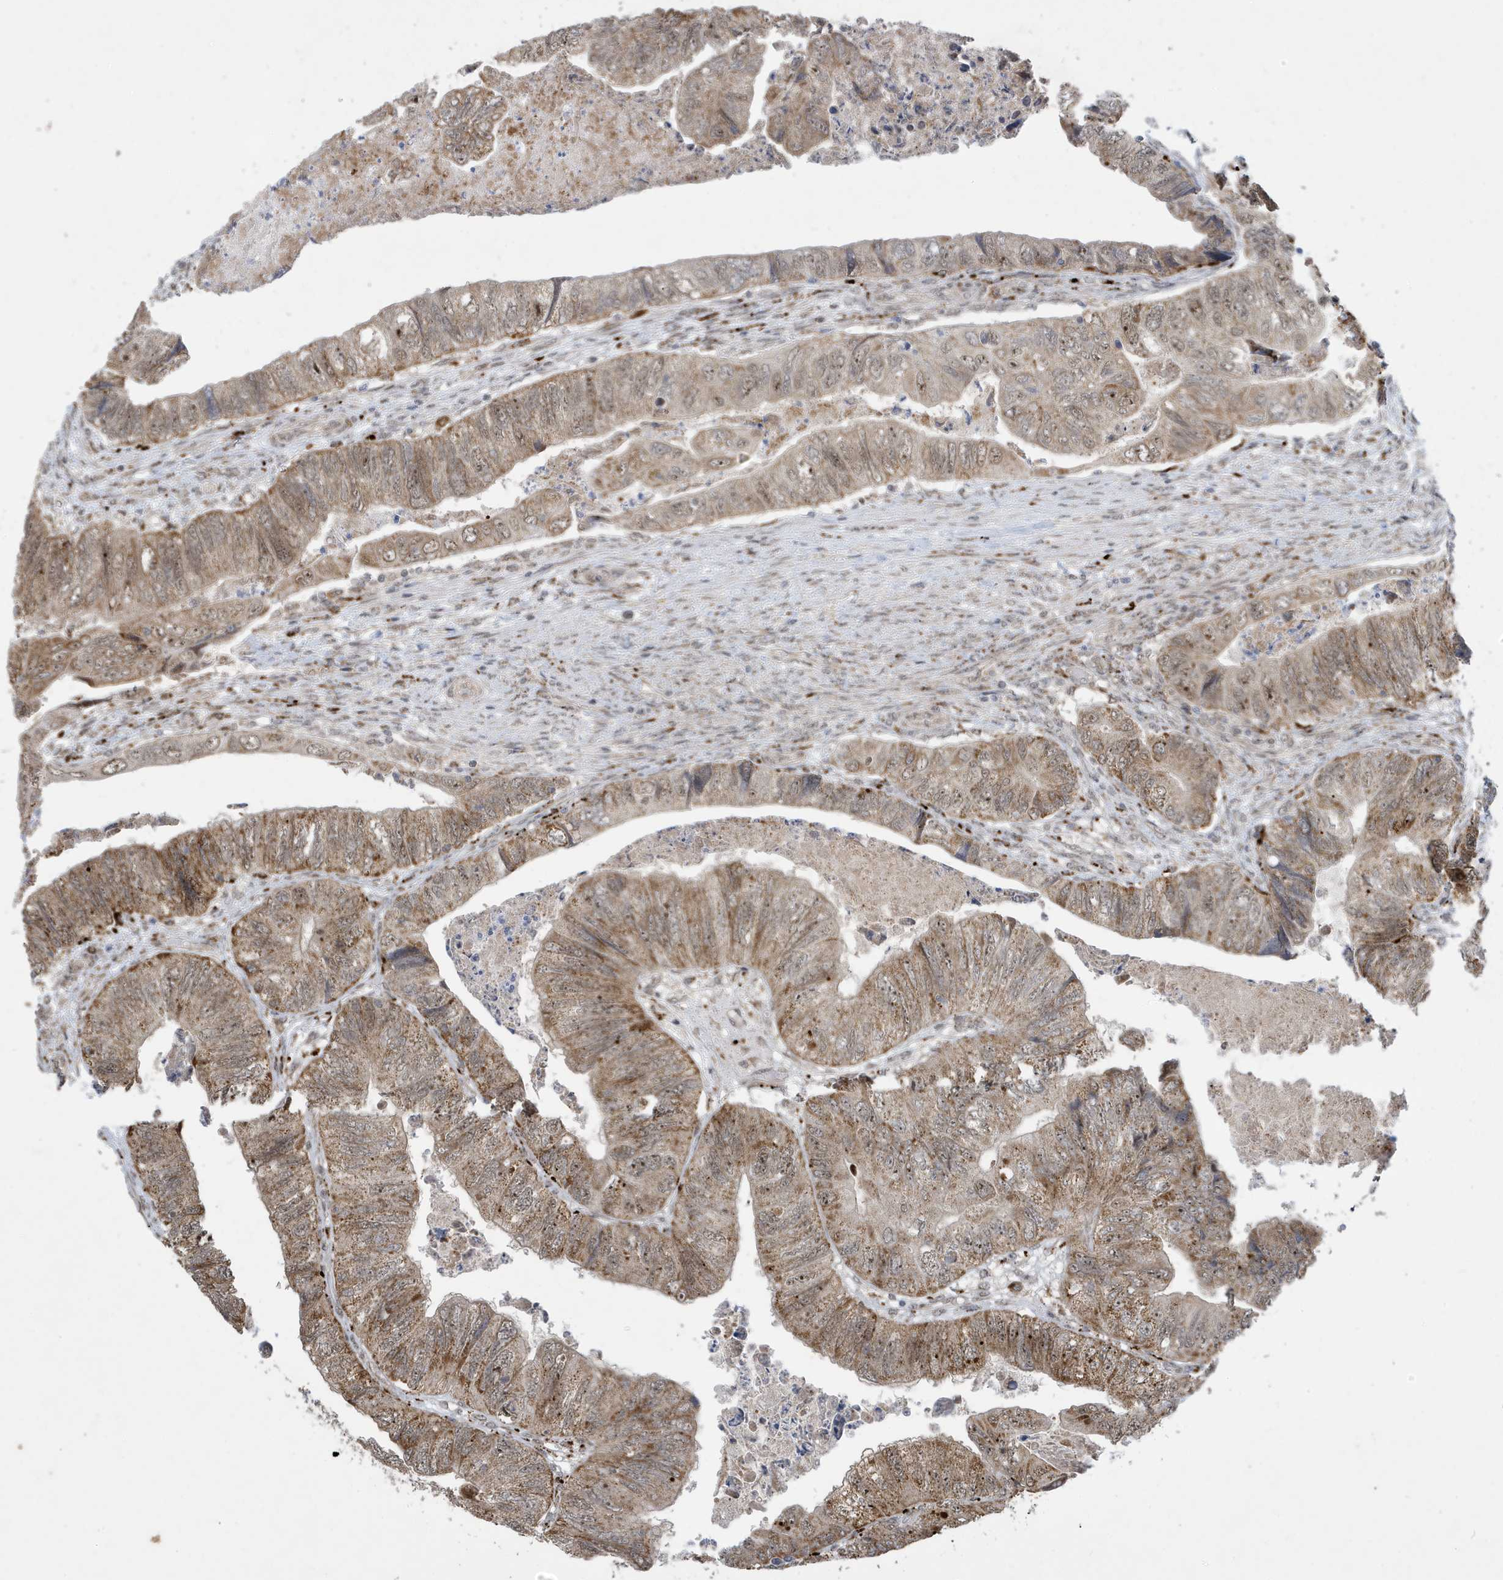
{"staining": {"intensity": "moderate", "quantity": ">75%", "location": "cytoplasmic/membranous,nuclear"}, "tissue": "colorectal cancer", "cell_type": "Tumor cells", "image_type": "cancer", "snomed": [{"axis": "morphology", "description": "Adenocarcinoma, NOS"}, {"axis": "topography", "description": "Rectum"}], "caption": "Protein expression analysis of human colorectal adenocarcinoma reveals moderate cytoplasmic/membranous and nuclear staining in approximately >75% of tumor cells.", "gene": "FAM9B", "patient": {"sex": "male", "age": 63}}